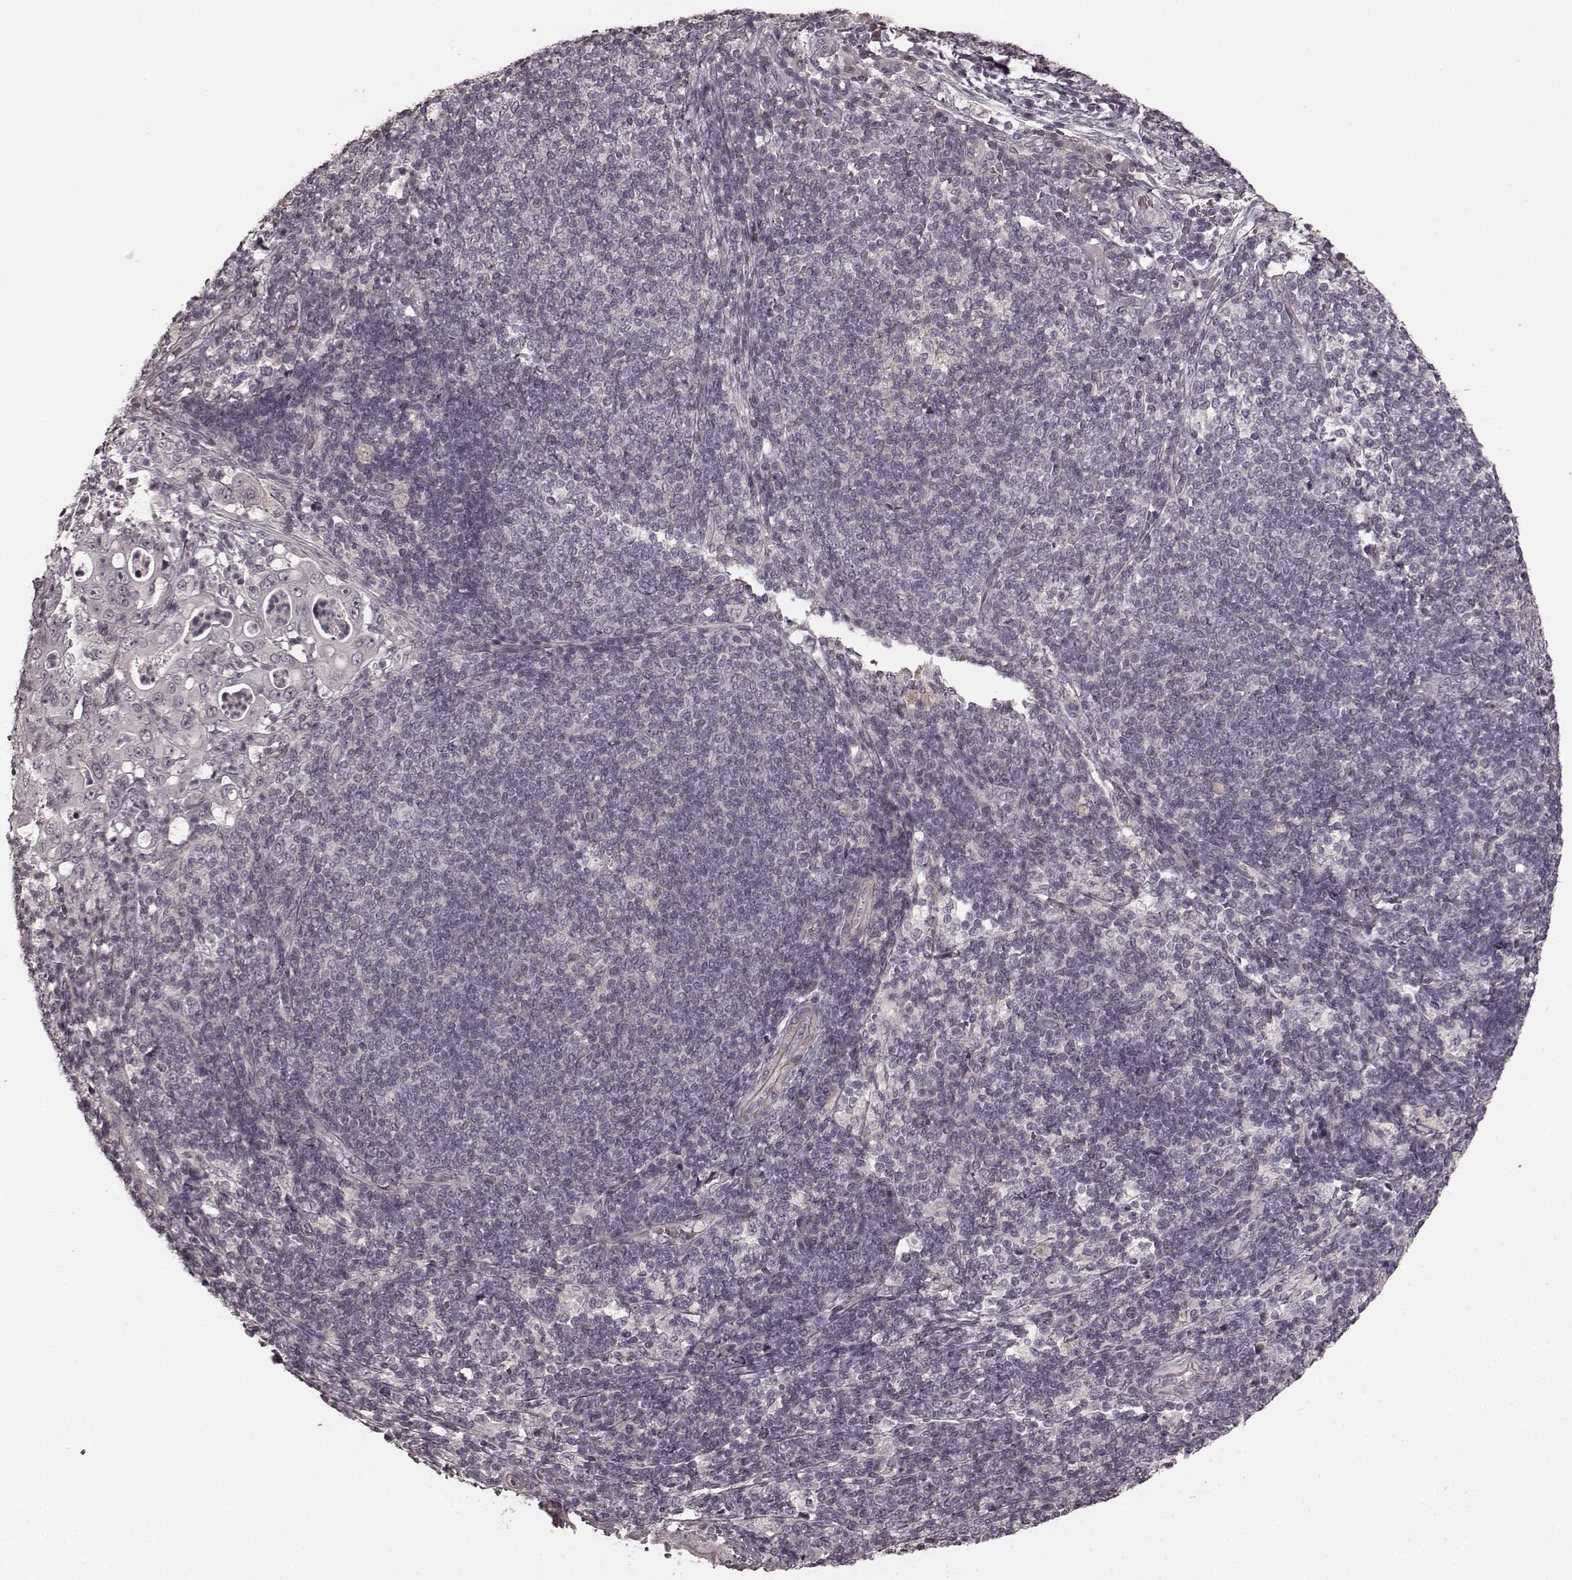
{"staining": {"intensity": "negative", "quantity": "none", "location": "none"}, "tissue": "pancreatic cancer", "cell_type": "Tumor cells", "image_type": "cancer", "snomed": [{"axis": "morphology", "description": "Adenocarcinoma, NOS"}, {"axis": "topography", "description": "Pancreas"}], "caption": "IHC image of adenocarcinoma (pancreatic) stained for a protein (brown), which demonstrates no staining in tumor cells.", "gene": "PRKCE", "patient": {"sex": "male", "age": 71}}